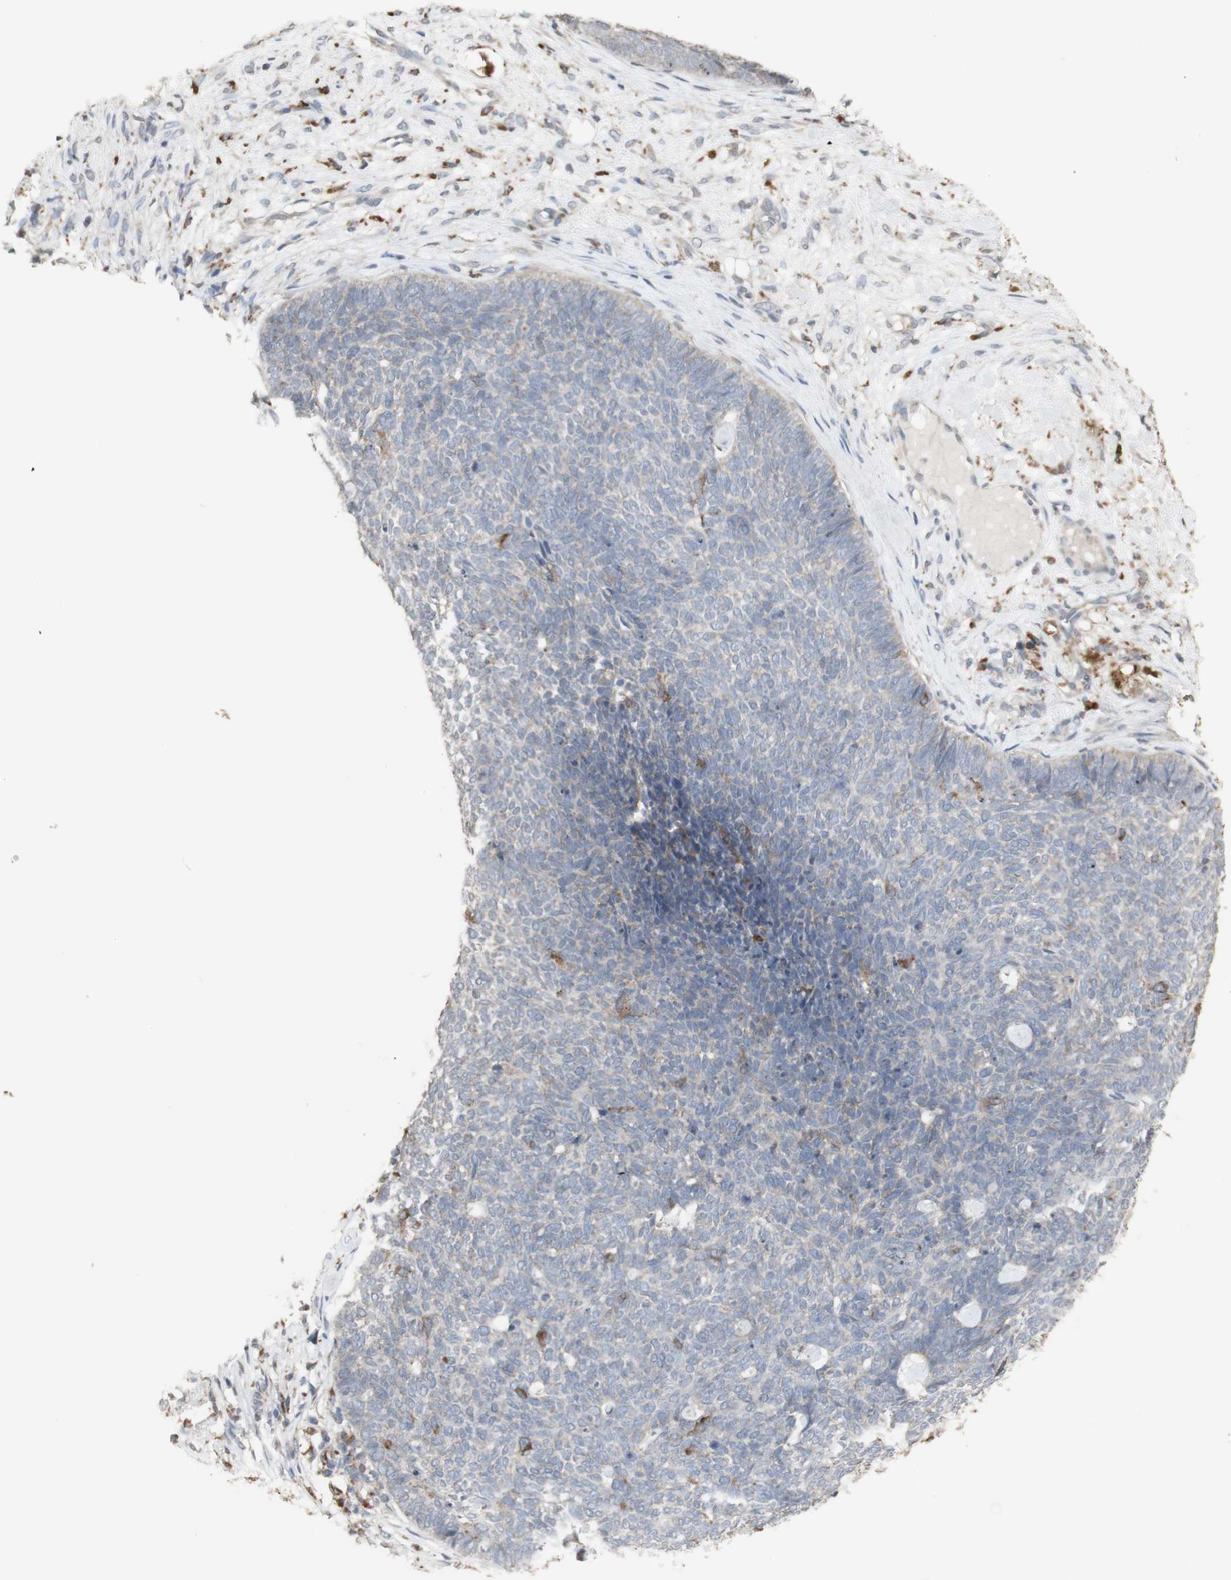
{"staining": {"intensity": "negative", "quantity": "none", "location": "none"}, "tissue": "skin cancer", "cell_type": "Tumor cells", "image_type": "cancer", "snomed": [{"axis": "morphology", "description": "Basal cell carcinoma"}, {"axis": "topography", "description": "Skin"}], "caption": "Immunohistochemistry (IHC) image of neoplastic tissue: skin cancer (basal cell carcinoma) stained with DAB exhibits no significant protein expression in tumor cells.", "gene": "ATP6V1E1", "patient": {"sex": "female", "age": 84}}